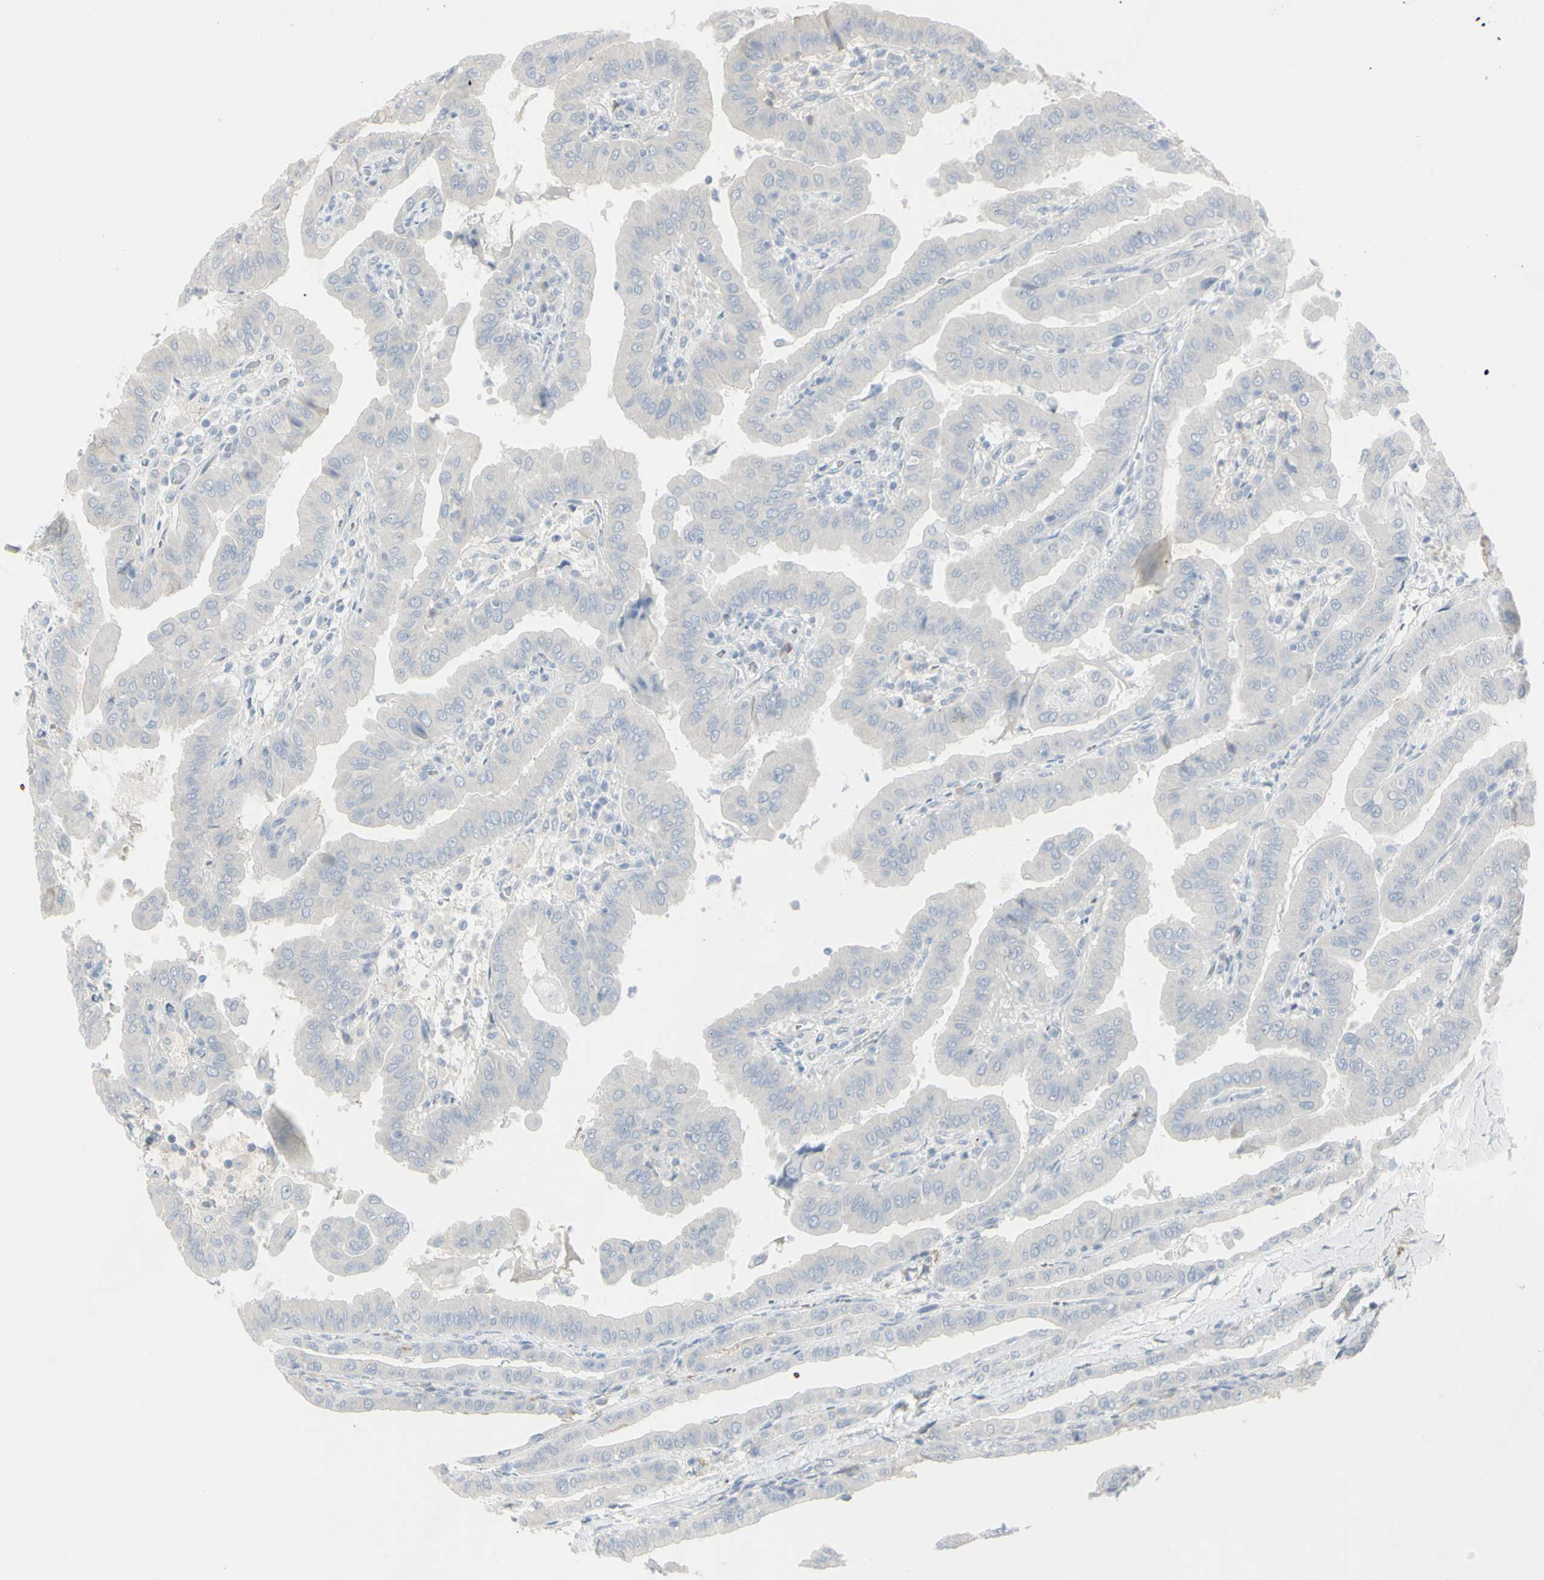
{"staining": {"intensity": "negative", "quantity": "none", "location": "none"}, "tissue": "thyroid cancer", "cell_type": "Tumor cells", "image_type": "cancer", "snomed": [{"axis": "morphology", "description": "Papillary adenocarcinoma, NOS"}, {"axis": "topography", "description": "Thyroid gland"}], "caption": "This is an immunohistochemistry (IHC) image of human thyroid cancer (papillary adenocarcinoma). There is no positivity in tumor cells.", "gene": "PIP", "patient": {"sex": "male", "age": 33}}